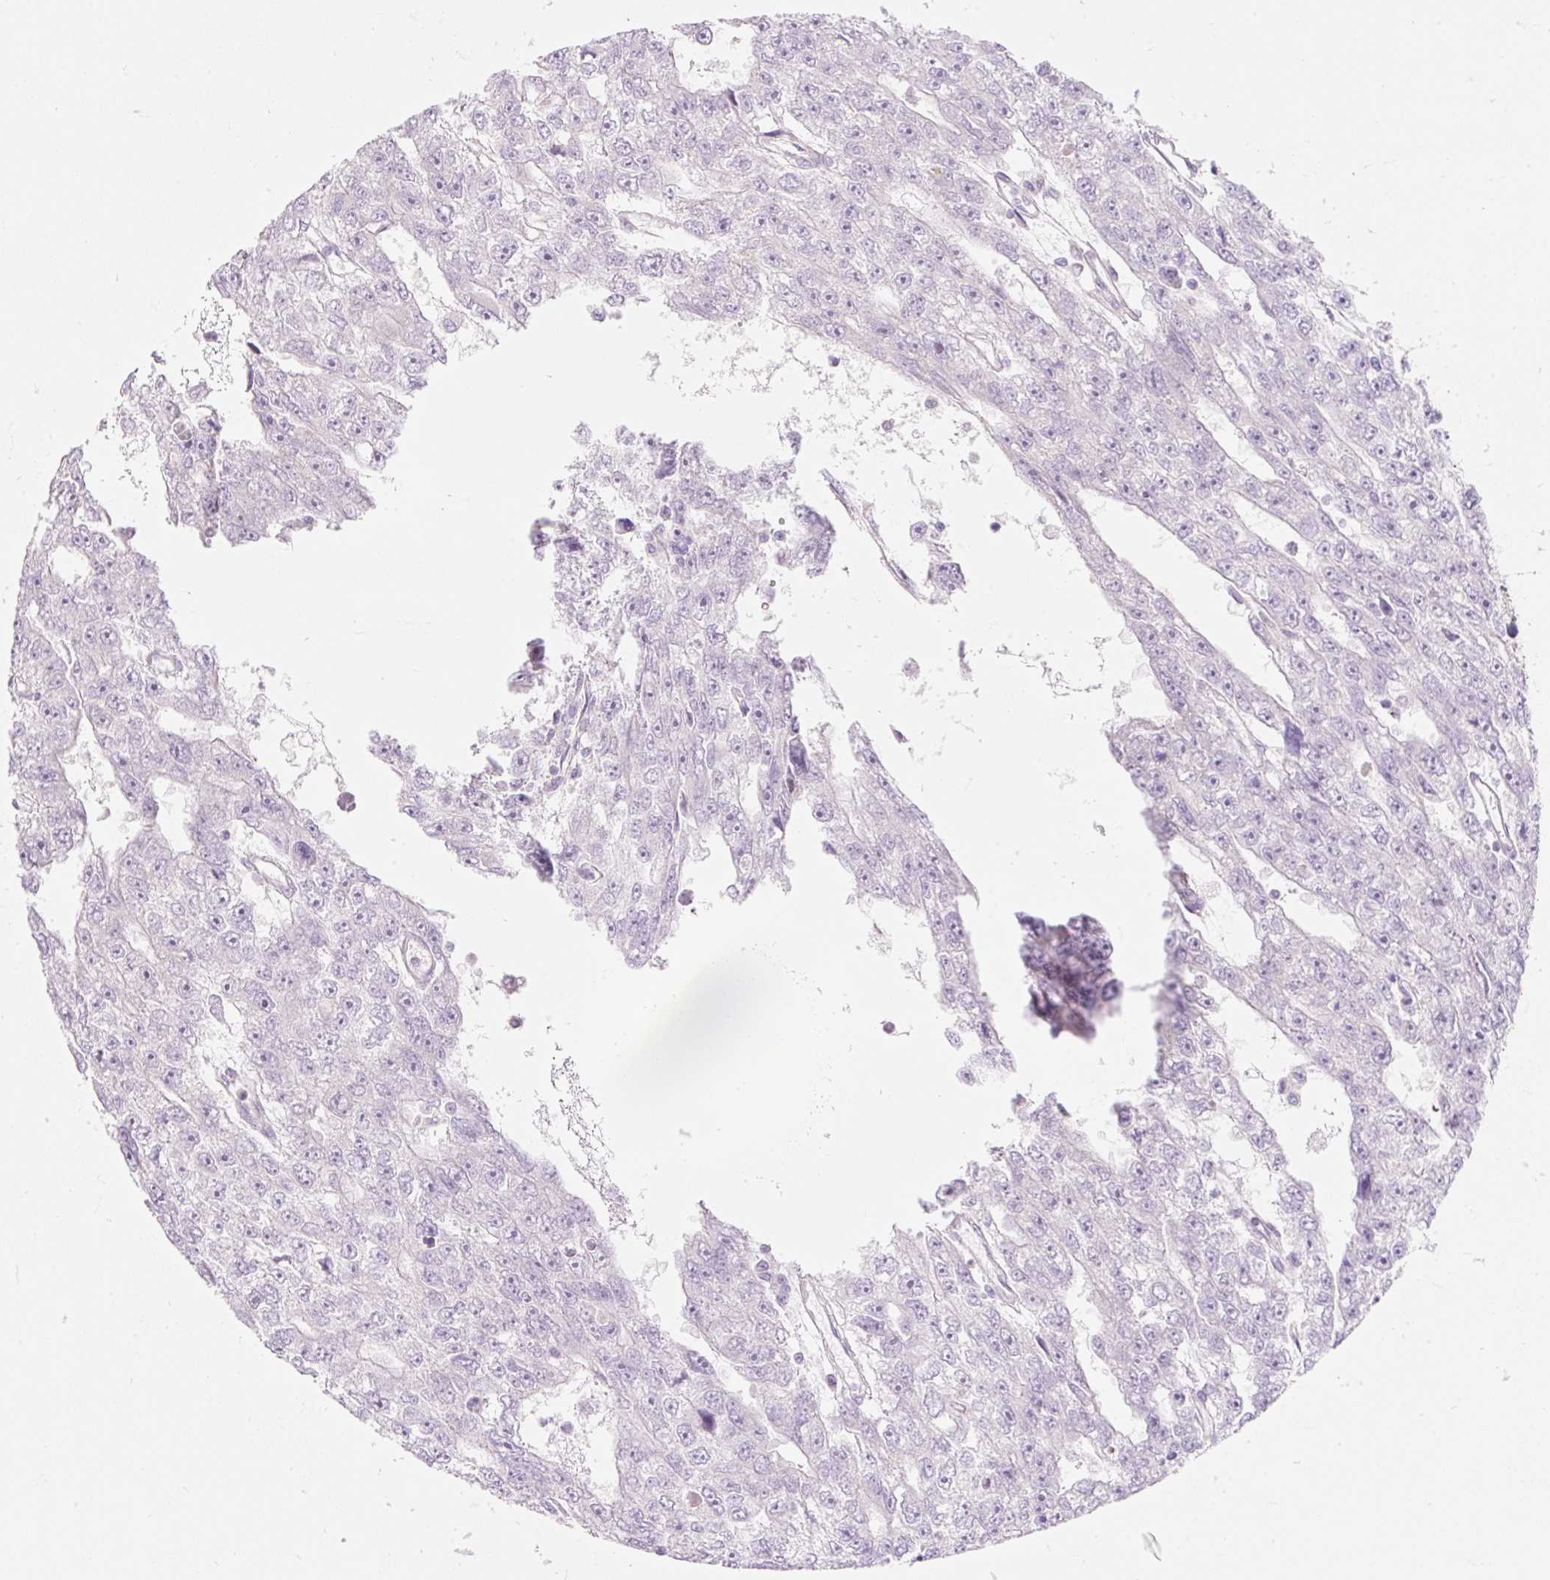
{"staining": {"intensity": "negative", "quantity": "none", "location": "none"}, "tissue": "testis cancer", "cell_type": "Tumor cells", "image_type": "cancer", "snomed": [{"axis": "morphology", "description": "Carcinoma, Embryonal, NOS"}, {"axis": "topography", "description": "Testis"}], "caption": "DAB (3,3'-diaminobenzidine) immunohistochemical staining of testis cancer reveals no significant staining in tumor cells.", "gene": "DHX35", "patient": {"sex": "male", "age": 20}}